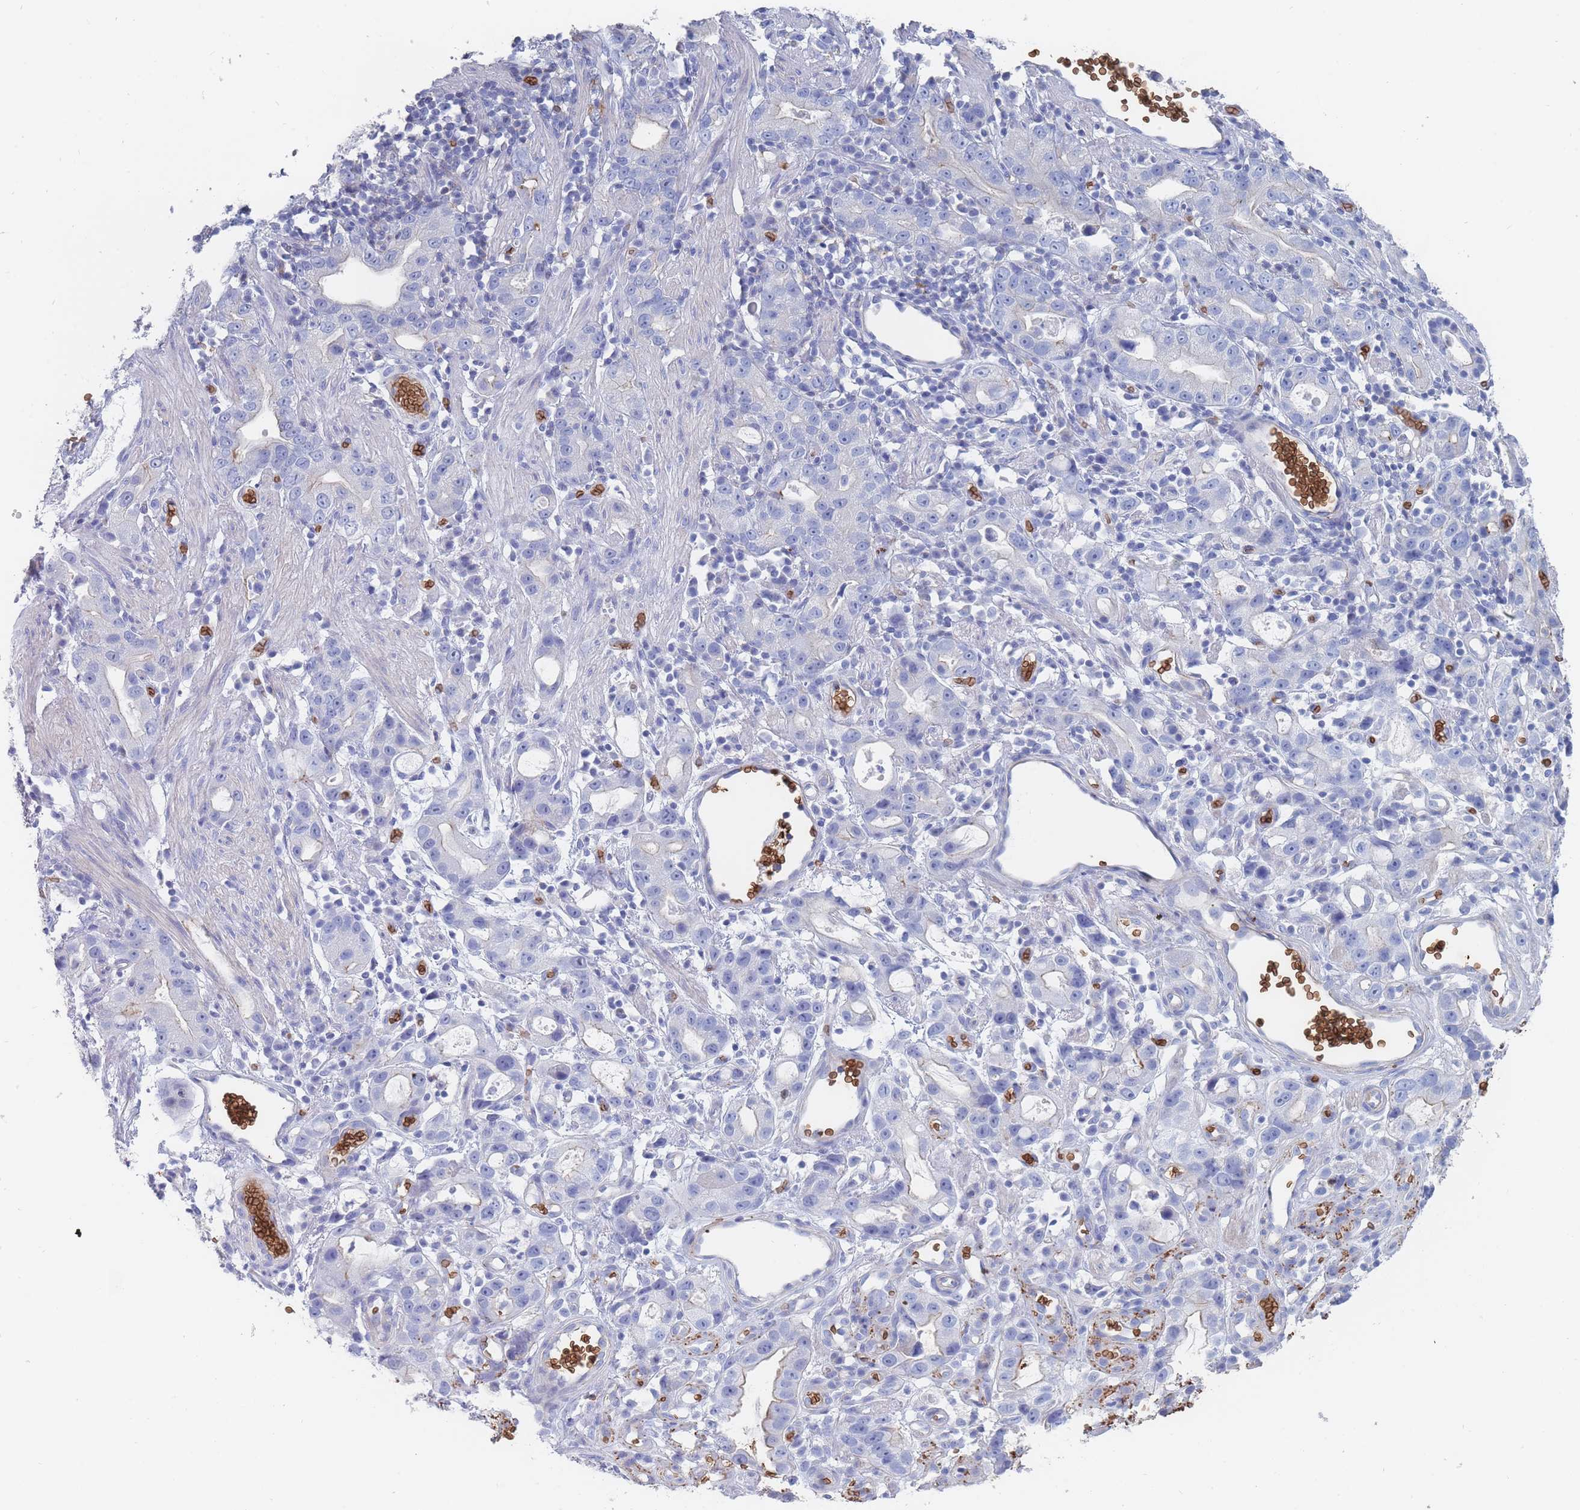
{"staining": {"intensity": "negative", "quantity": "none", "location": "none"}, "tissue": "stomach cancer", "cell_type": "Tumor cells", "image_type": "cancer", "snomed": [{"axis": "morphology", "description": "Adenocarcinoma, NOS"}, {"axis": "topography", "description": "Stomach"}], "caption": "Tumor cells are negative for brown protein staining in stomach adenocarcinoma.", "gene": "SLC2A1", "patient": {"sex": "male", "age": 55}}